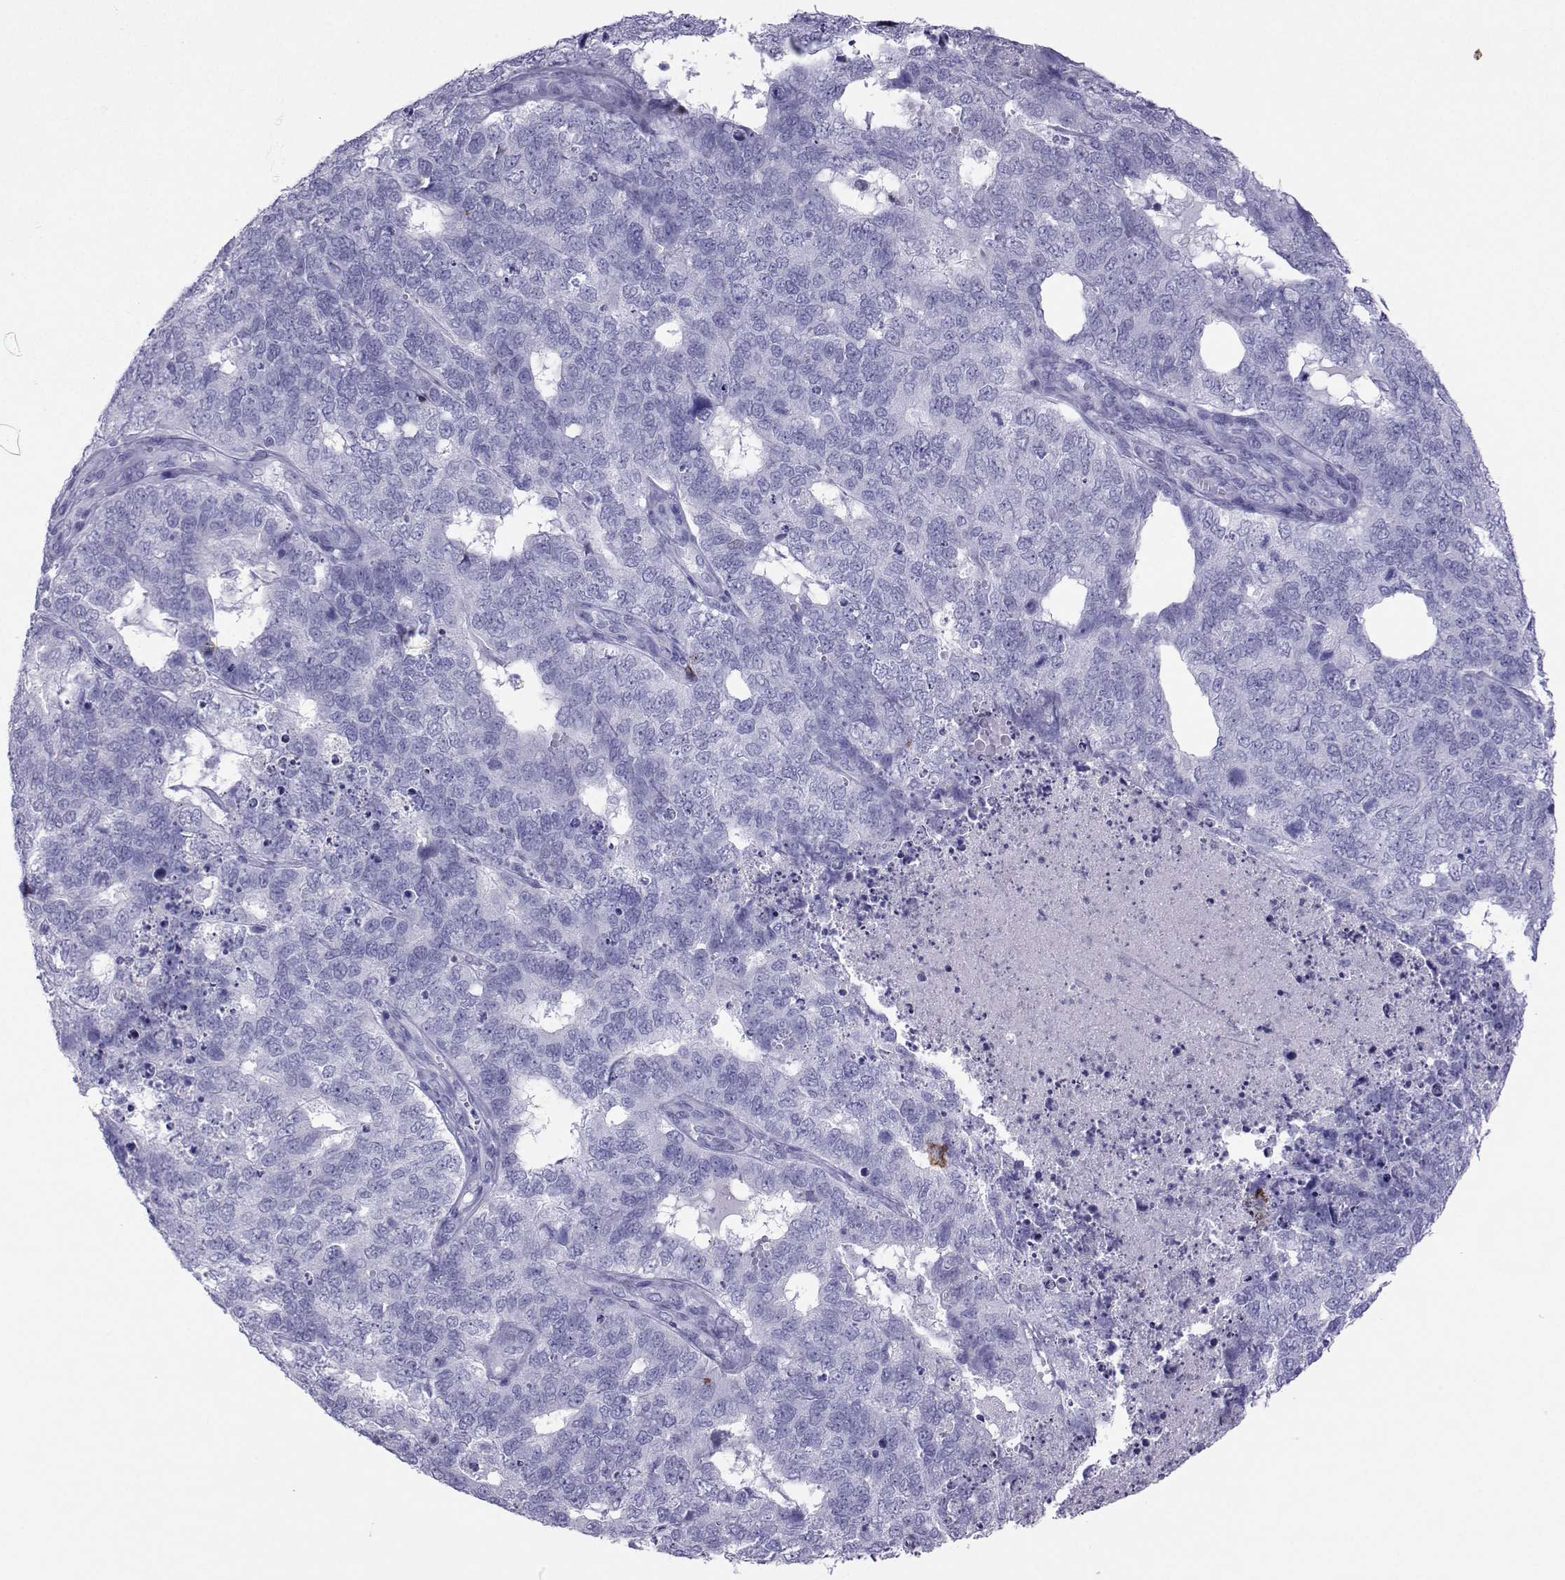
{"staining": {"intensity": "negative", "quantity": "none", "location": "none"}, "tissue": "cervical cancer", "cell_type": "Tumor cells", "image_type": "cancer", "snomed": [{"axis": "morphology", "description": "Squamous cell carcinoma, NOS"}, {"axis": "topography", "description": "Cervix"}], "caption": "Tumor cells are negative for protein expression in human cervical cancer (squamous cell carcinoma). Brightfield microscopy of immunohistochemistry (IHC) stained with DAB (3,3'-diaminobenzidine) (brown) and hematoxylin (blue), captured at high magnification.", "gene": "LORICRIN", "patient": {"sex": "female", "age": 63}}